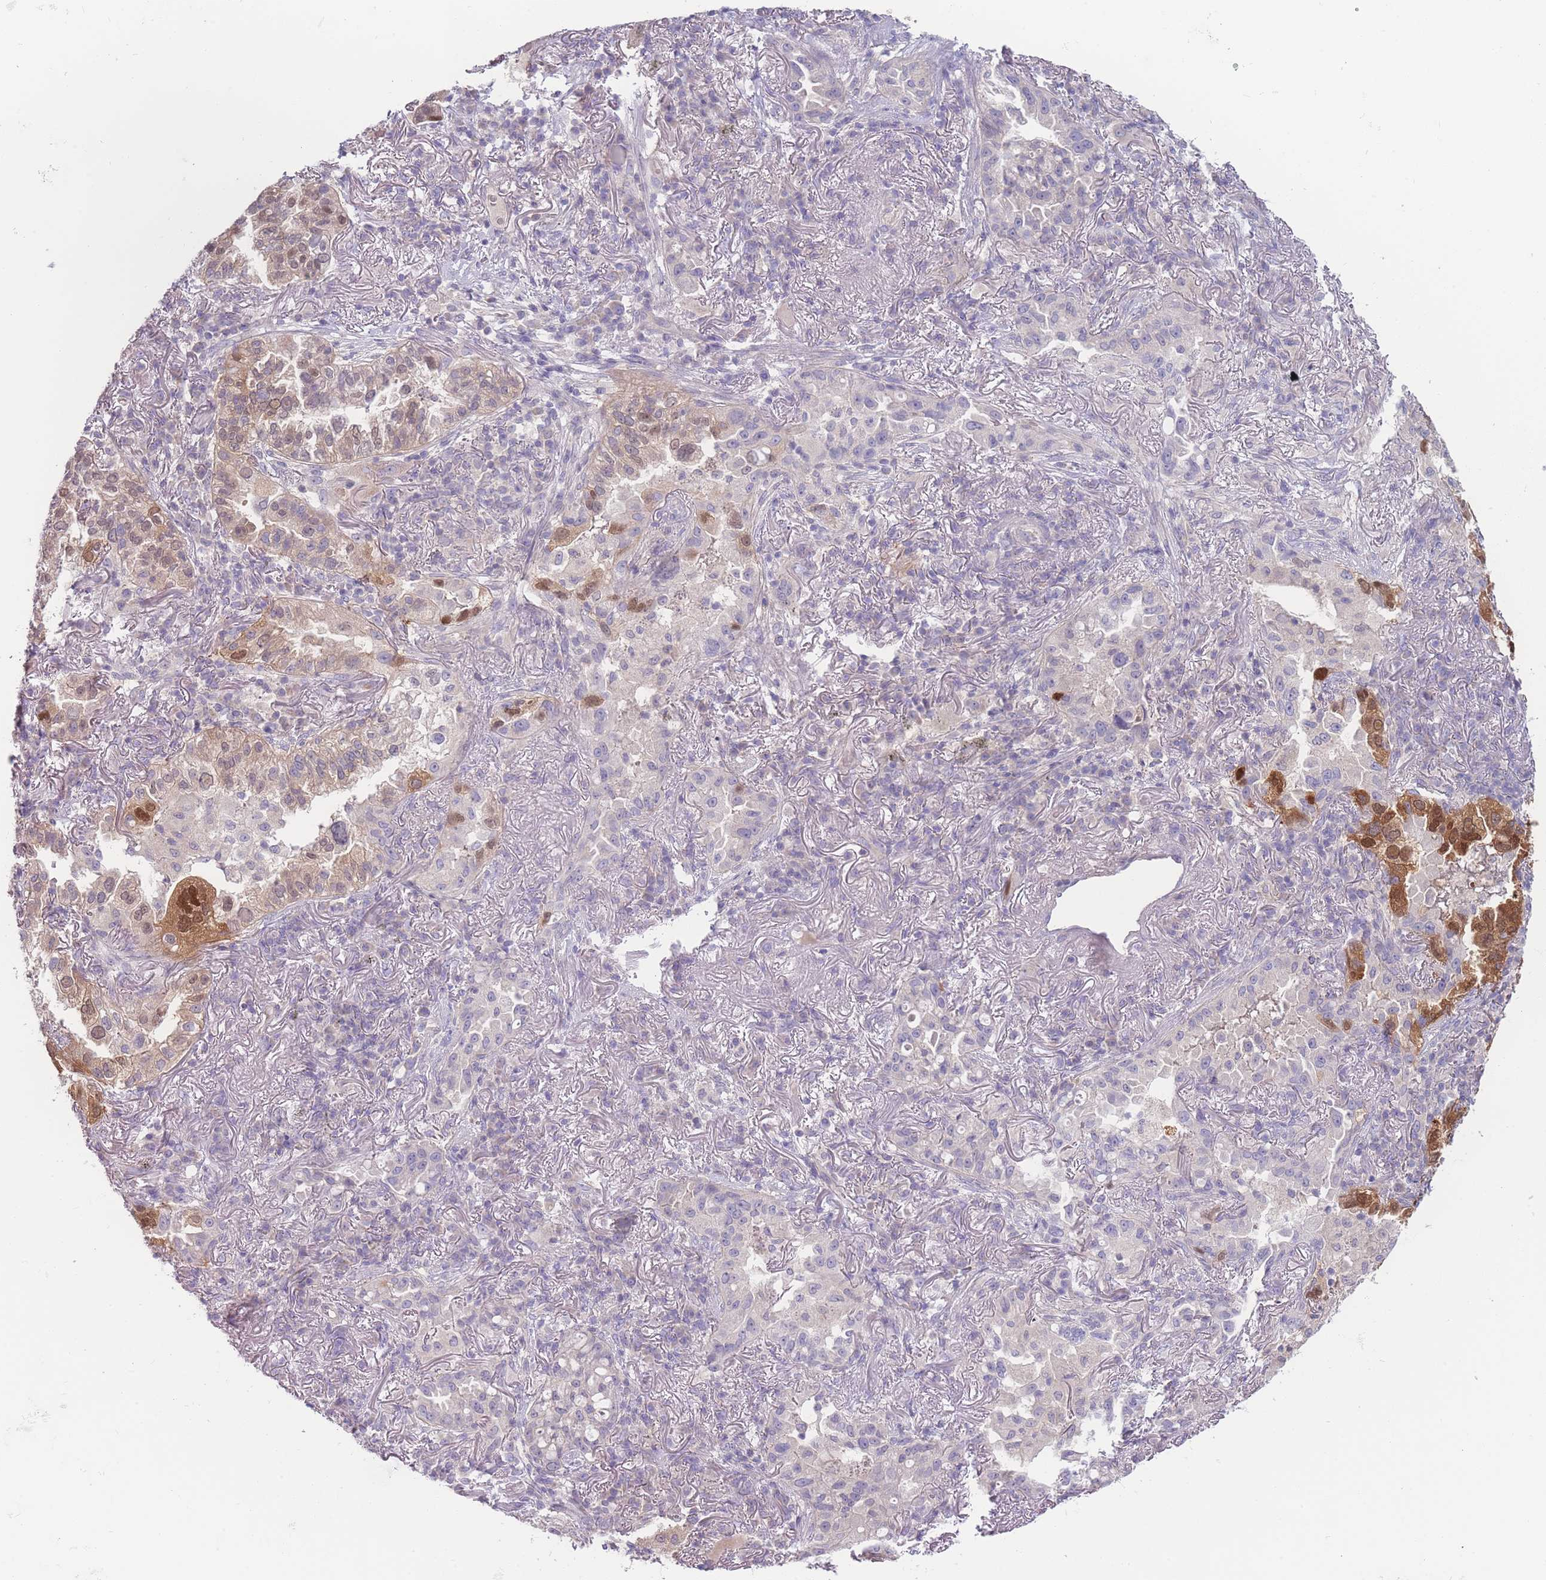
{"staining": {"intensity": "strong", "quantity": "<25%", "location": "cytoplasmic/membranous,nuclear"}, "tissue": "lung cancer", "cell_type": "Tumor cells", "image_type": "cancer", "snomed": [{"axis": "morphology", "description": "Adenocarcinoma, NOS"}, {"axis": "topography", "description": "Lung"}], "caption": "Immunohistochemistry (IHC) image of lung cancer (adenocarcinoma) stained for a protein (brown), which exhibits medium levels of strong cytoplasmic/membranous and nuclear staining in approximately <25% of tumor cells.", "gene": "SPHKAP", "patient": {"sex": "female", "age": 69}}